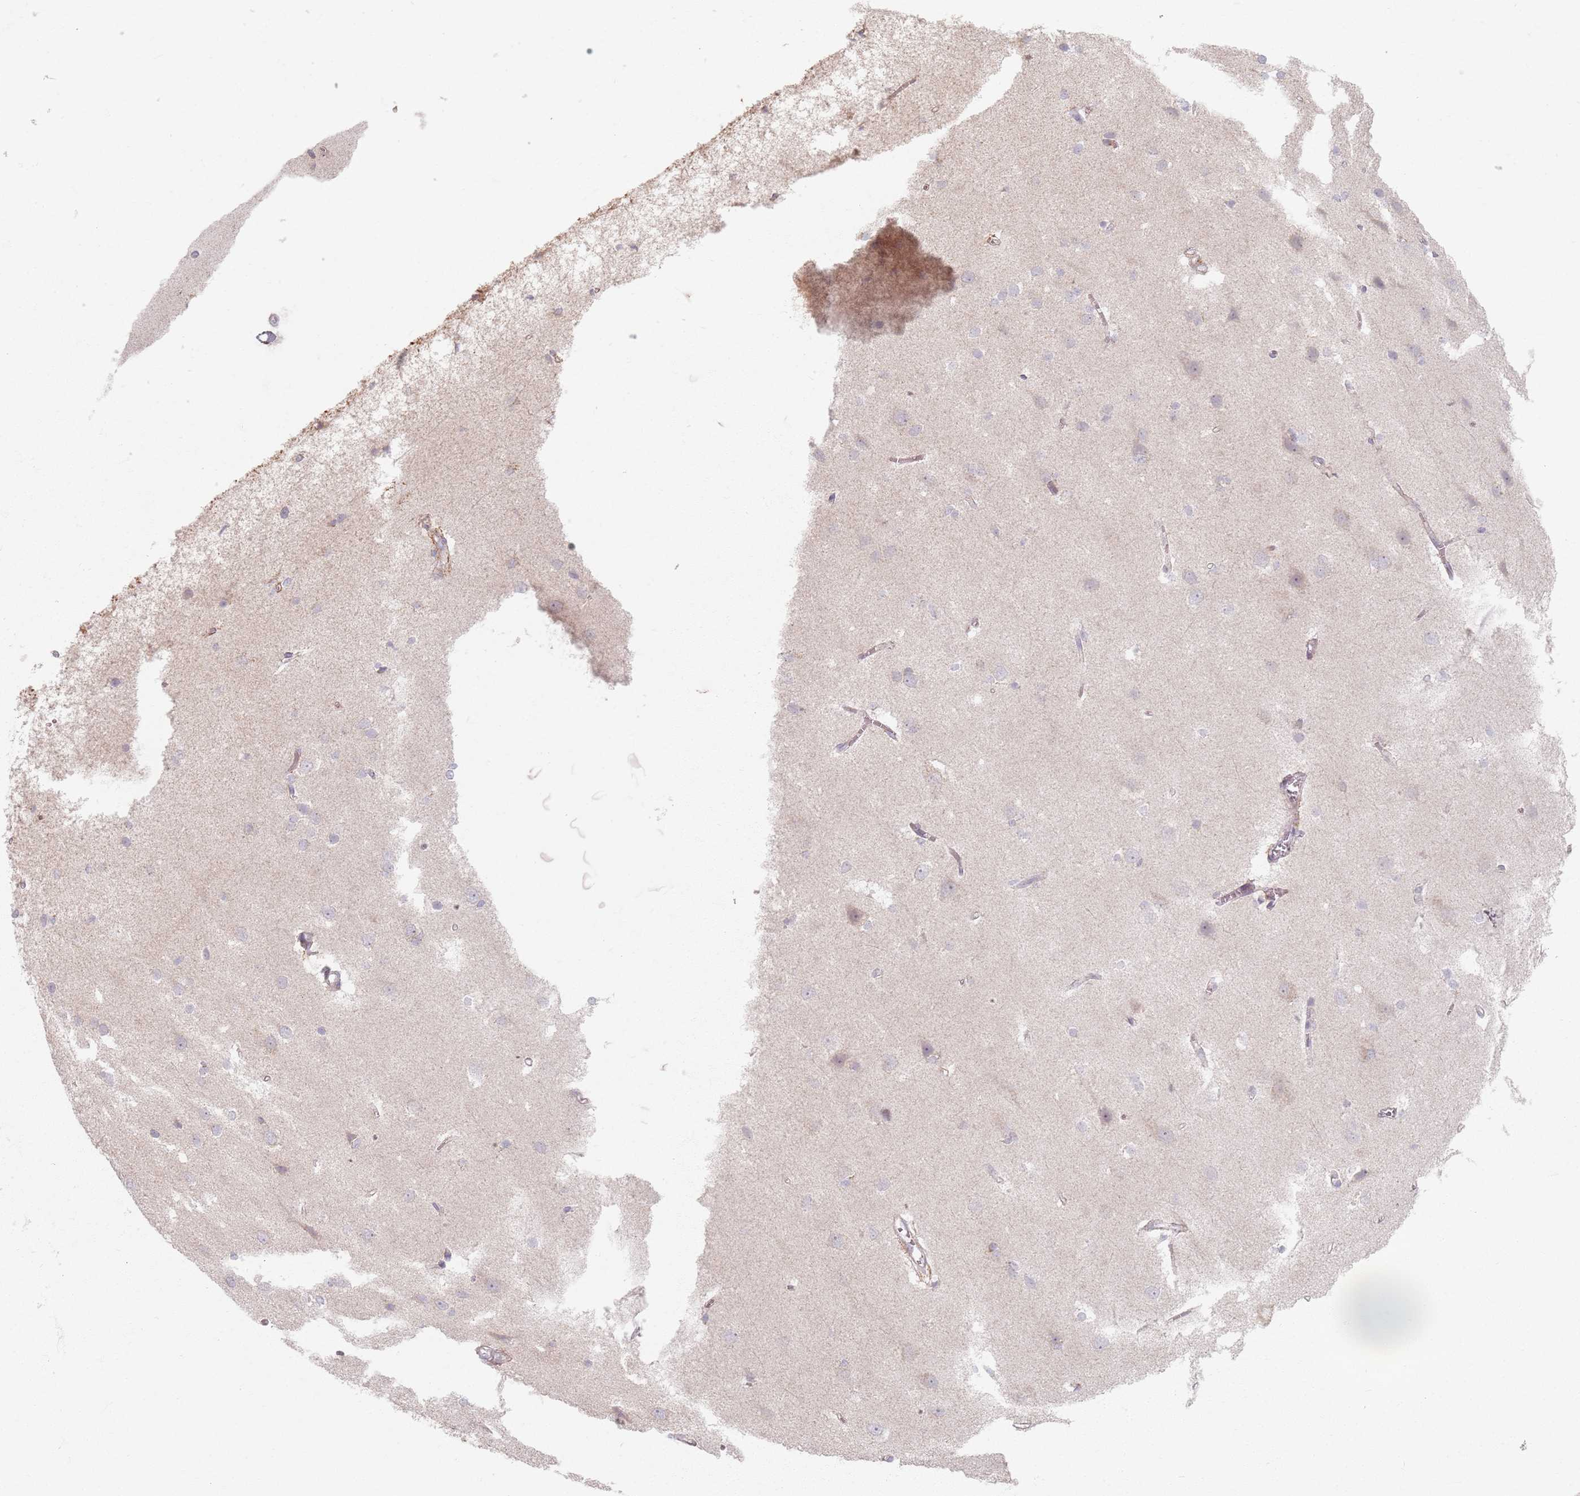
{"staining": {"intensity": "weak", "quantity": "<25%", "location": "cytoplasmic/membranous"}, "tissue": "cerebral cortex", "cell_type": "Endothelial cells", "image_type": "normal", "snomed": [{"axis": "morphology", "description": "Normal tissue, NOS"}, {"axis": "topography", "description": "Cerebral cortex"}], "caption": "Endothelial cells show no significant expression in benign cerebral cortex. Brightfield microscopy of IHC stained with DAB (brown) and hematoxylin (blue), captured at high magnification.", "gene": "PKD2L2", "patient": {"sex": "male", "age": 37}}